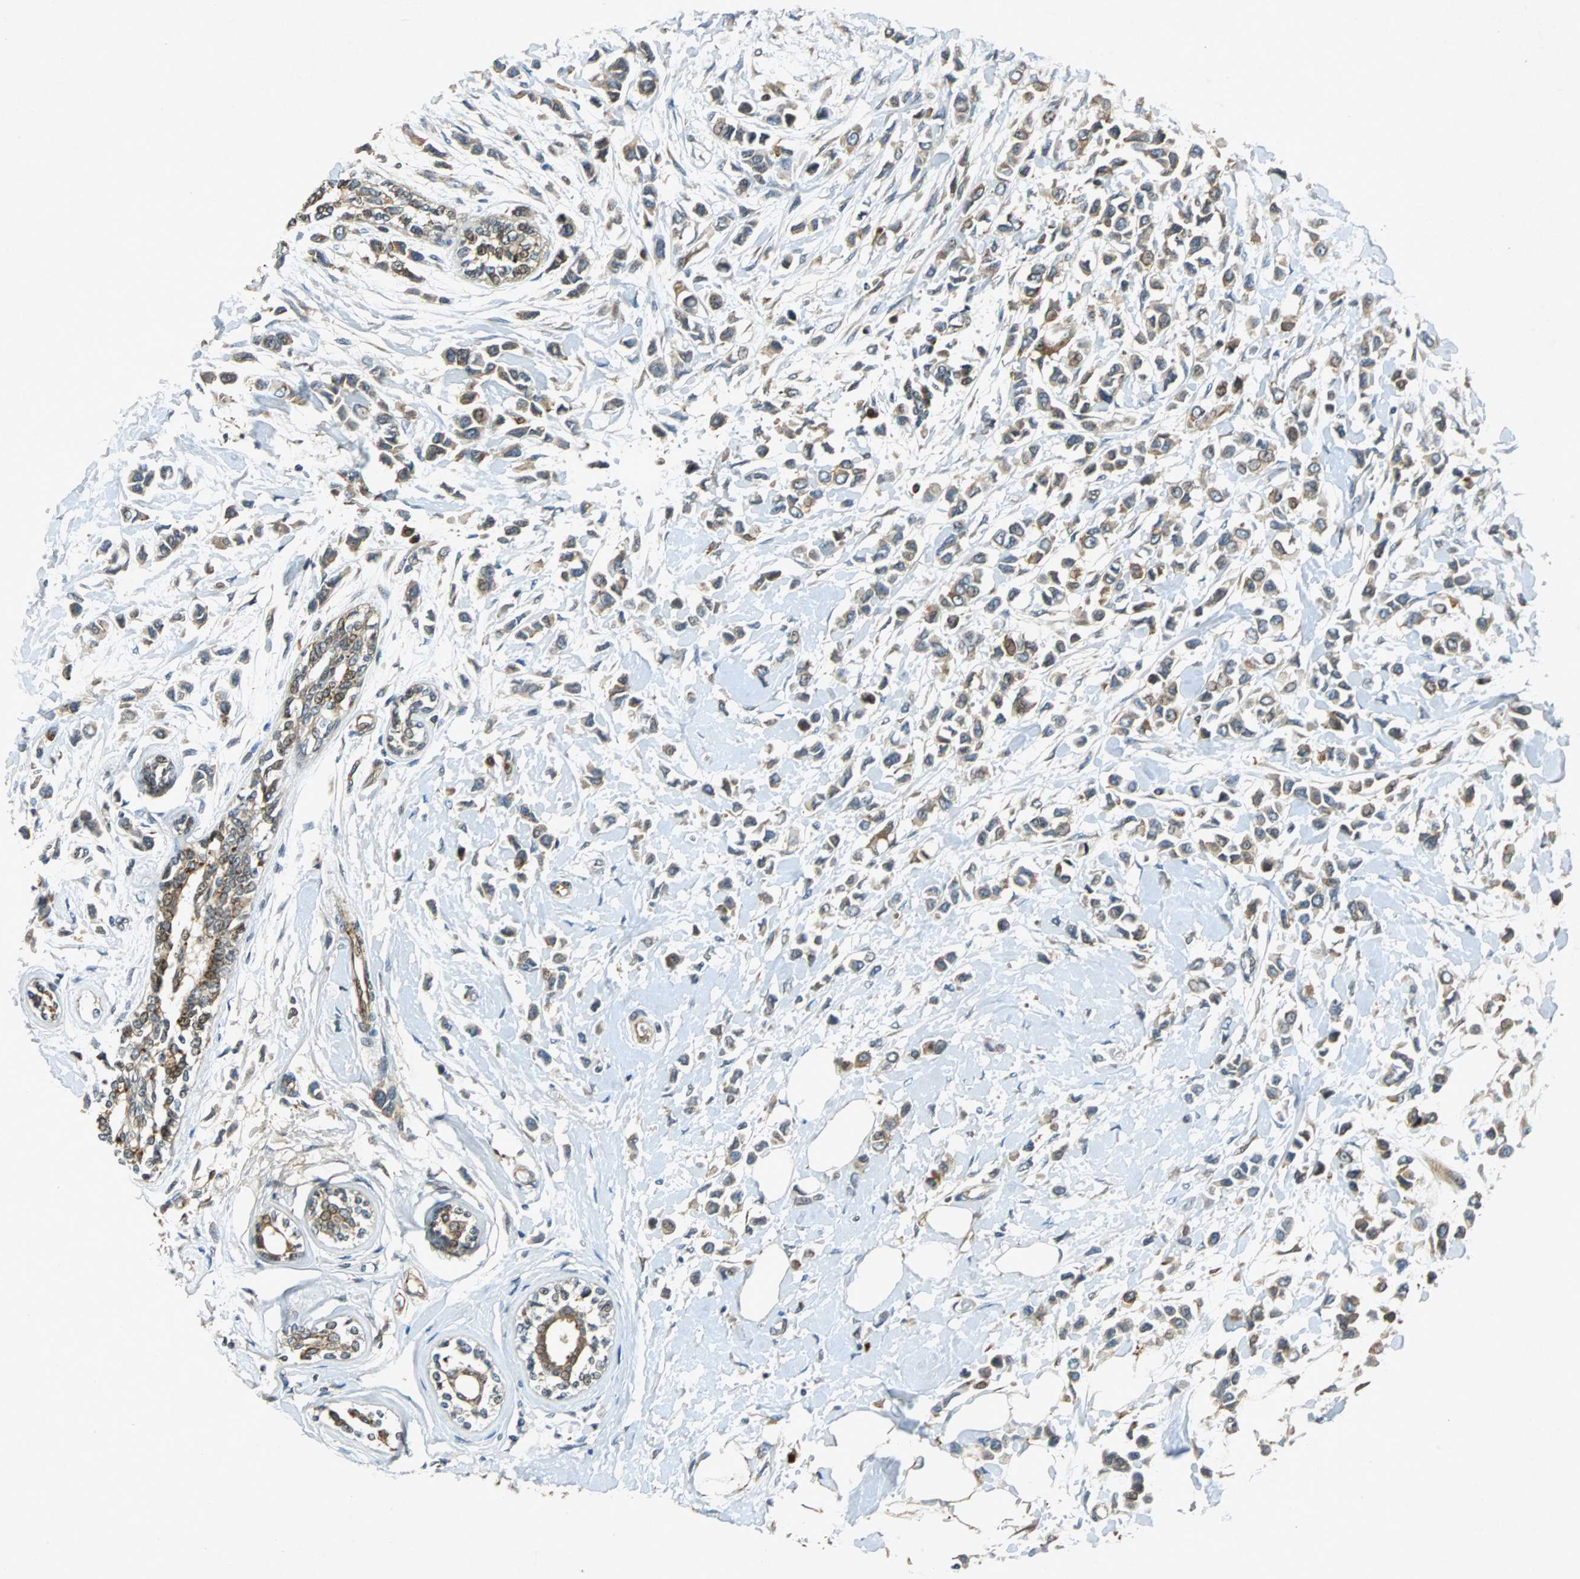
{"staining": {"intensity": "weak", "quantity": ">75%", "location": "cytoplasmic/membranous"}, "tissue": "breast cancer", "cell_type": "Tumor cells", "image_type": "cancer", "snomed": [{"axis": "morphology", "description": "Lobular carcinoma"}, {"axis": "topography", "description": "Breast"}], "caption": "Breast cancer stained with a brown dye shows weak cytoplasmic/membranous positive expression in about >75% of tumor cells.", "gene": "TUBA4A", "patient": {"sex": "female", "age": 51}}